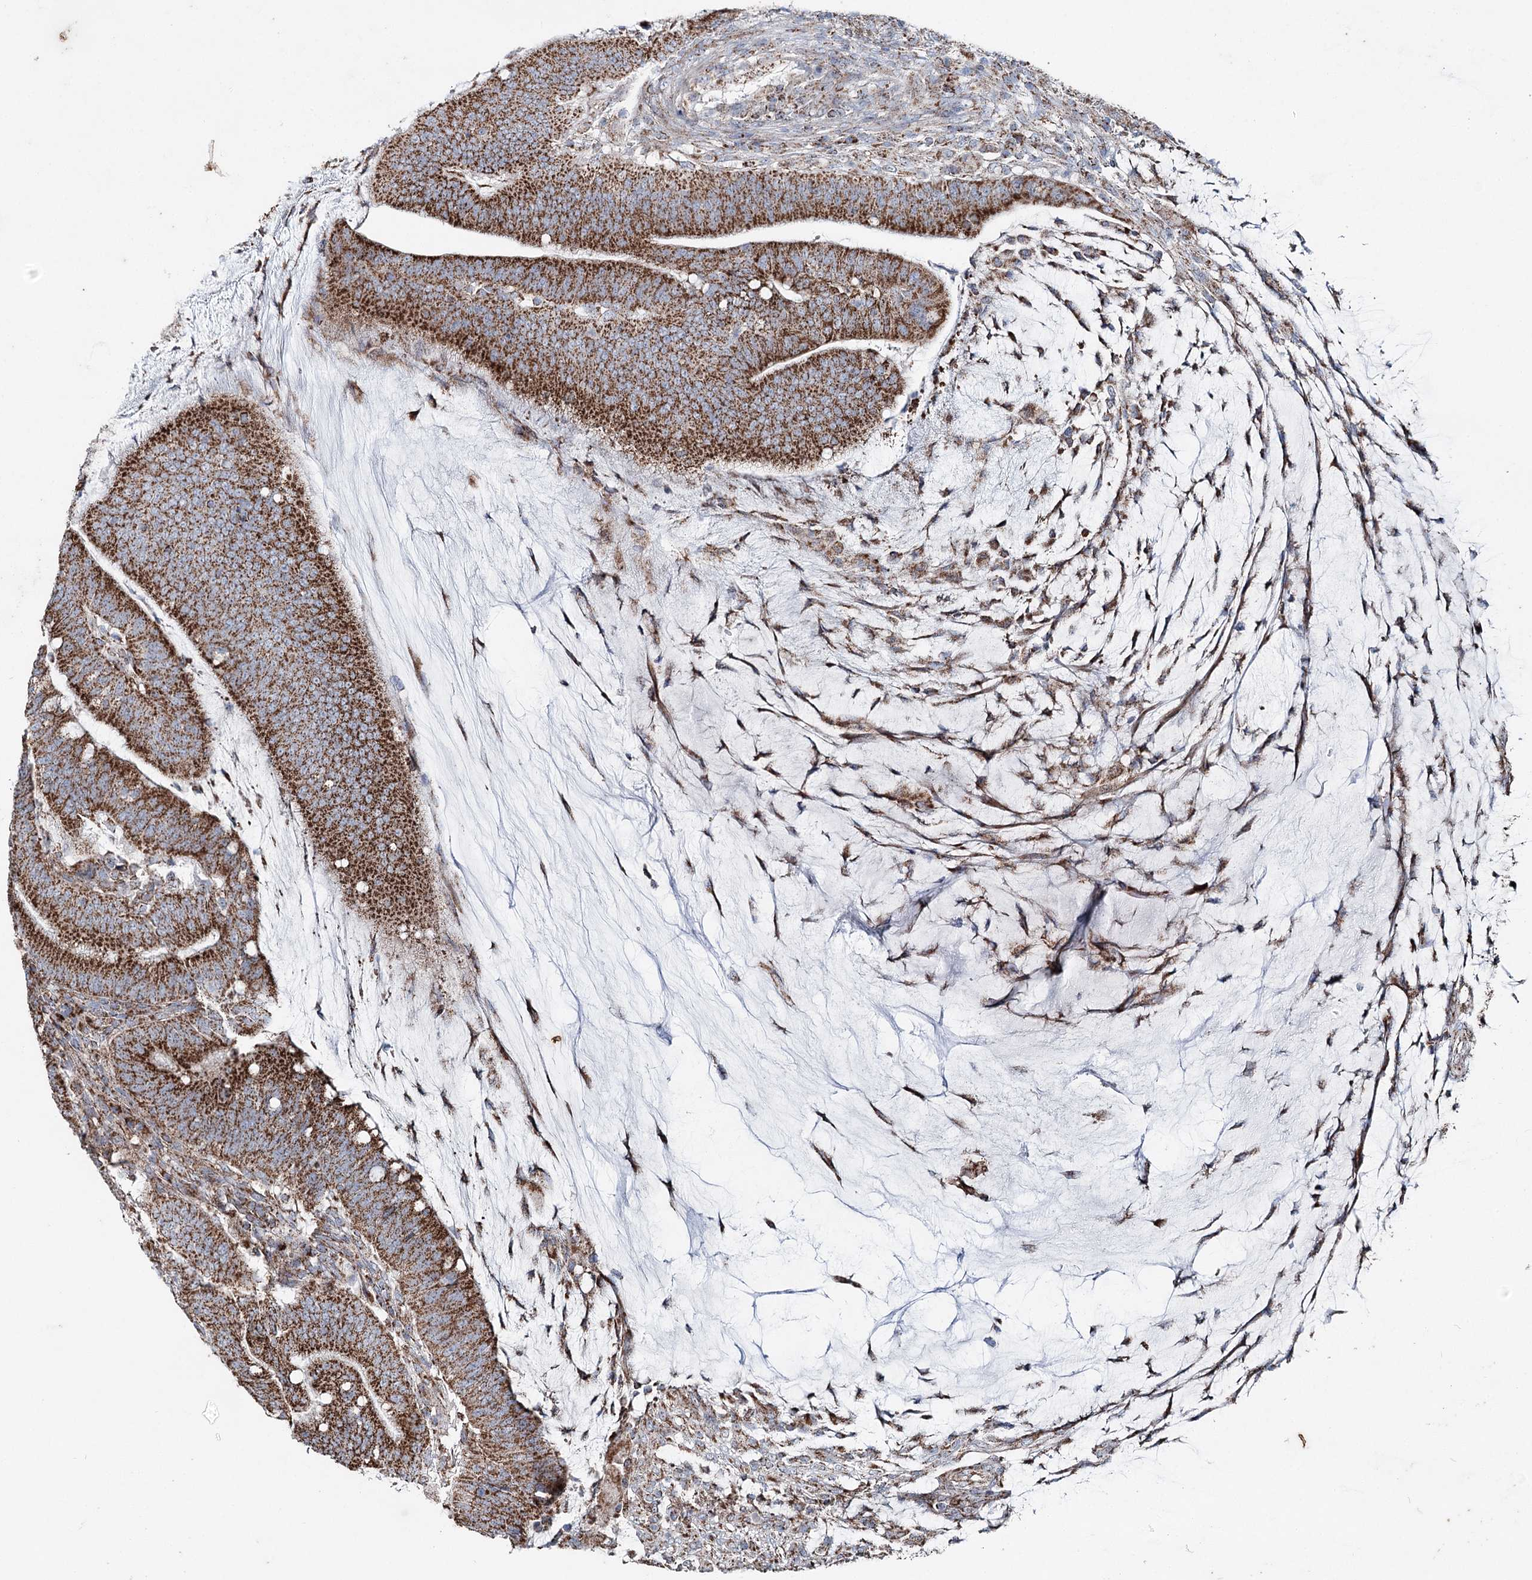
{"staining": {"intensity": "strong", "quantity": ">75%", "location": "cytoplasmic/membranous"}, "tissue": "colorectal cancer", "cell_type": "Tumor cells", "image_type": "cancer", "snomed": [{"axis": "morphology", "description": "Adenocarcinoma, NOS"}, {"axis": "topography", "description": "Colon"}], "caption": "A brown stain labels strong cytoplasmic/membranous expression of a protein in human colorectal cancer tumor cells. (IHC, brightfield microscopy, high magnification).", "gene": "UCN3", "patient": {"sex": "female", "age": 66}}